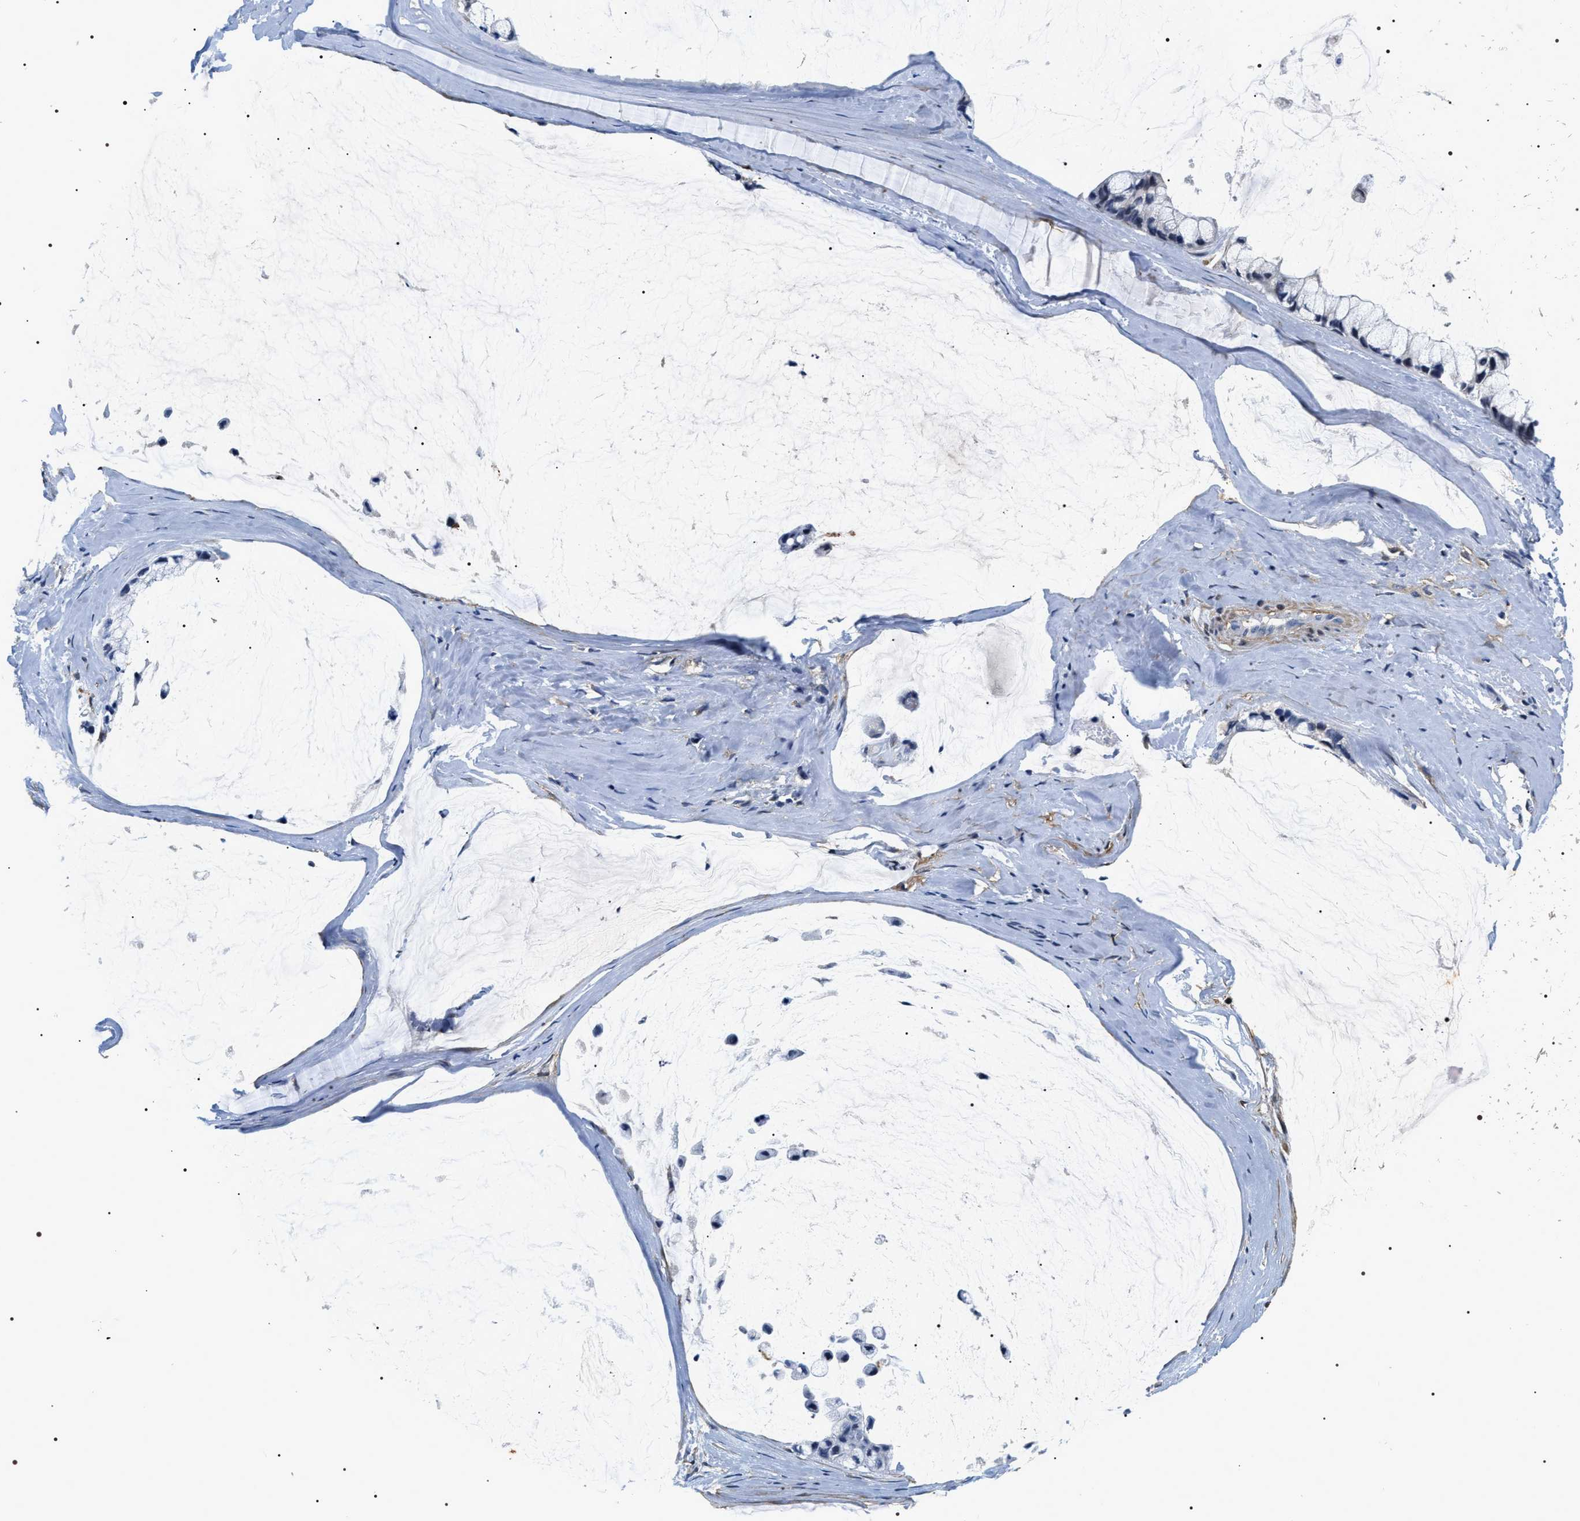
{"staining": {"intensity": "negative", "quantity": "none", "location": "none"}, "tissue": "ovarian cancer", "cell_type": "Tumor cells", "image_type": "cancer", "snomed": [{"axis": "morphology", "description": "Cystadenocarcinoma, mucinous, NOS"}, {"axis": "topography", "description": "Ovary"}], "caption": "Immunohistochemistry (IHC) histopathology image of ovarian cancer (mucinous cystadenocarcinoma) stained for a protein (brown), which demonstrates no positivity in tumor cells.", "gene": "BAG2", "patient": {"sex": "female", "age": 39}}